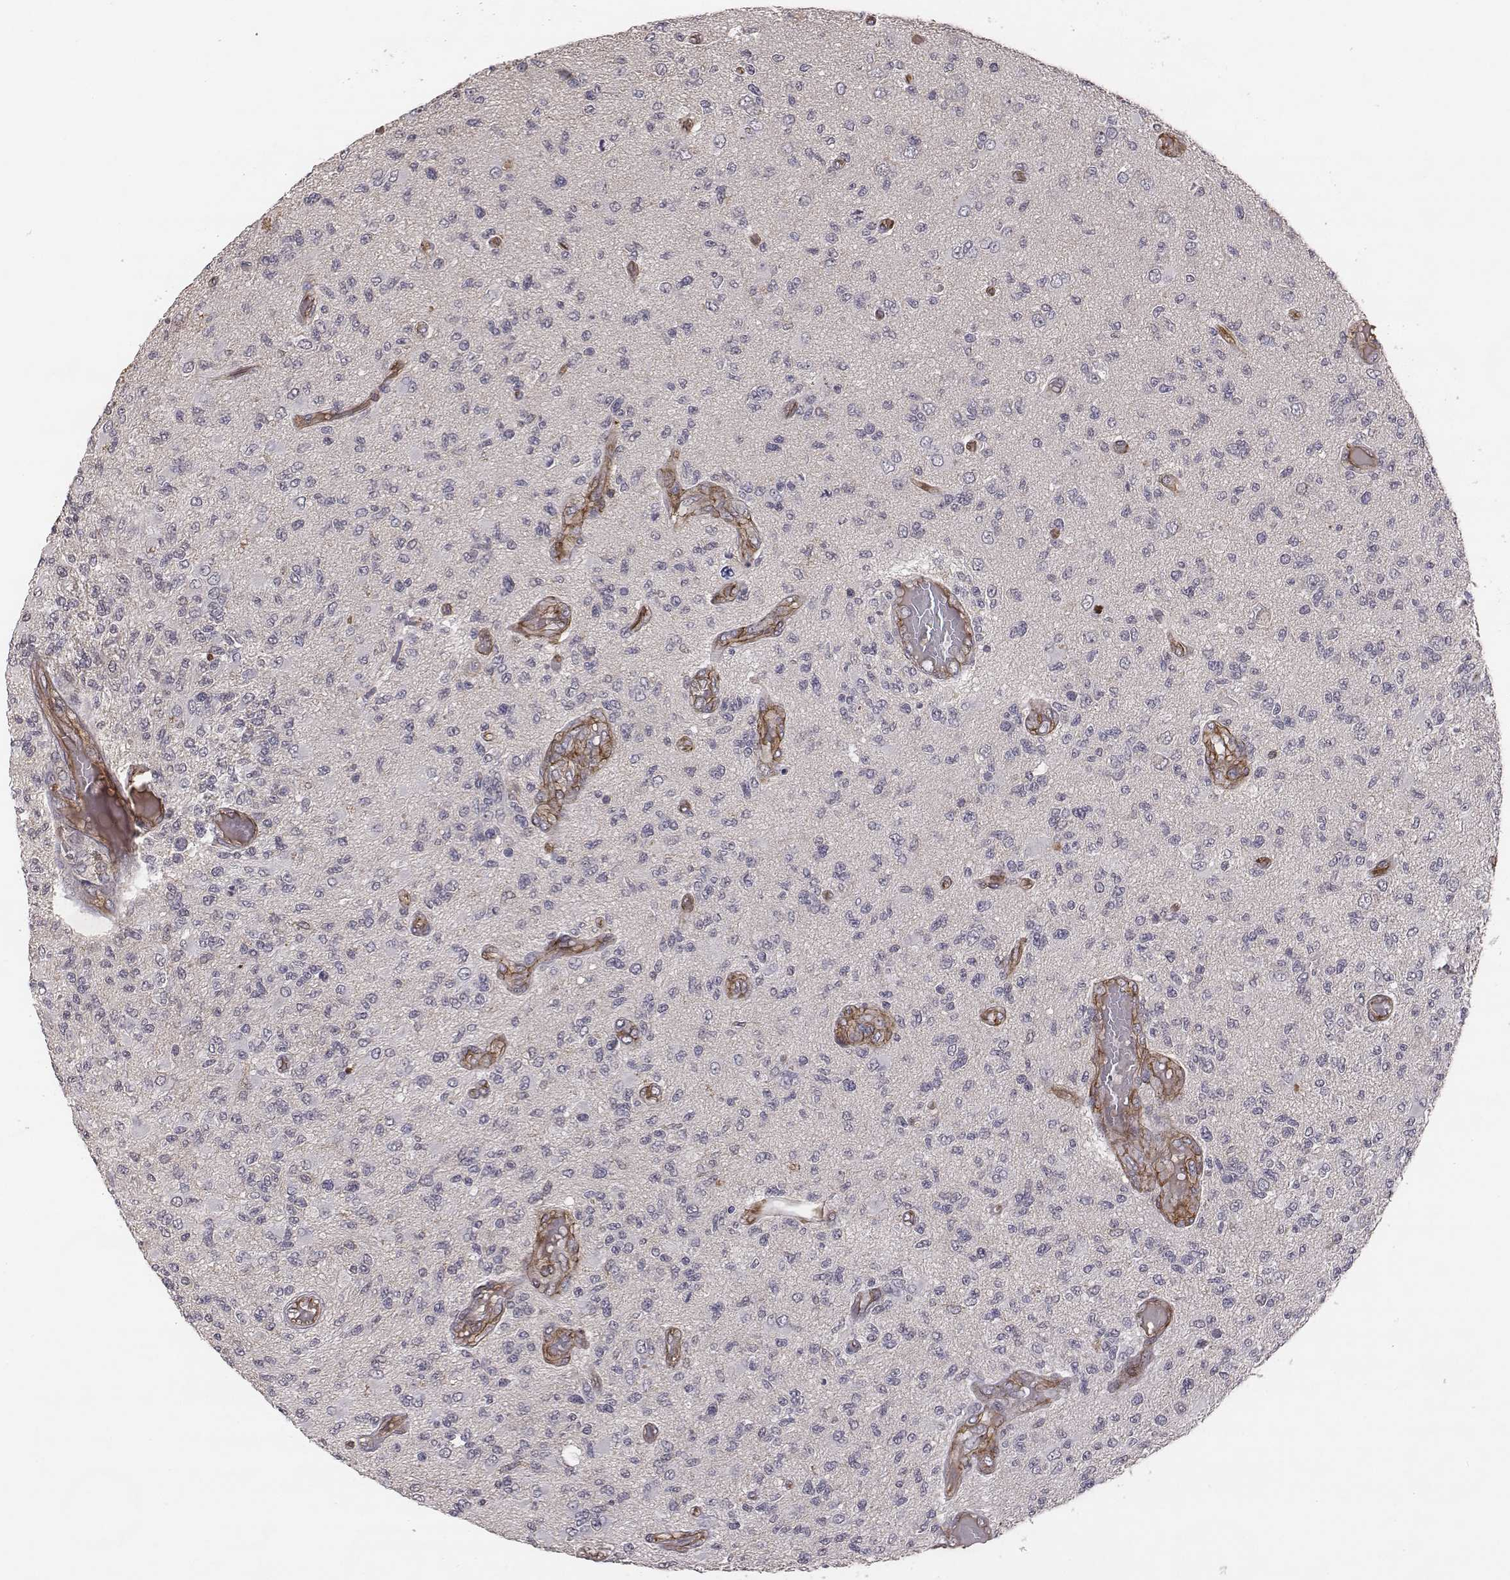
{"staining": {"intensity": "negative", "quantity": "none", "location": "none"}, "tissue": "glioma", "cell_type": "Tumor cells", "image_type": "cancer", "snomed": [{"axis": "morphology", "description": "Glioma, malignant, High grade"}, {"axis": "topography", "description": "Brain"}], "caption": "The immunohistochemistry image has no significant staining in tumor cells of malignant high-grade glioma tissue. Brightfield microscopy of immunohistochemistry stained with DAB (brown) and hematoxylin (blue), captured at high magnification.", "gene": "PTPRG", "patient": {"sex": "female", "age": 63}}